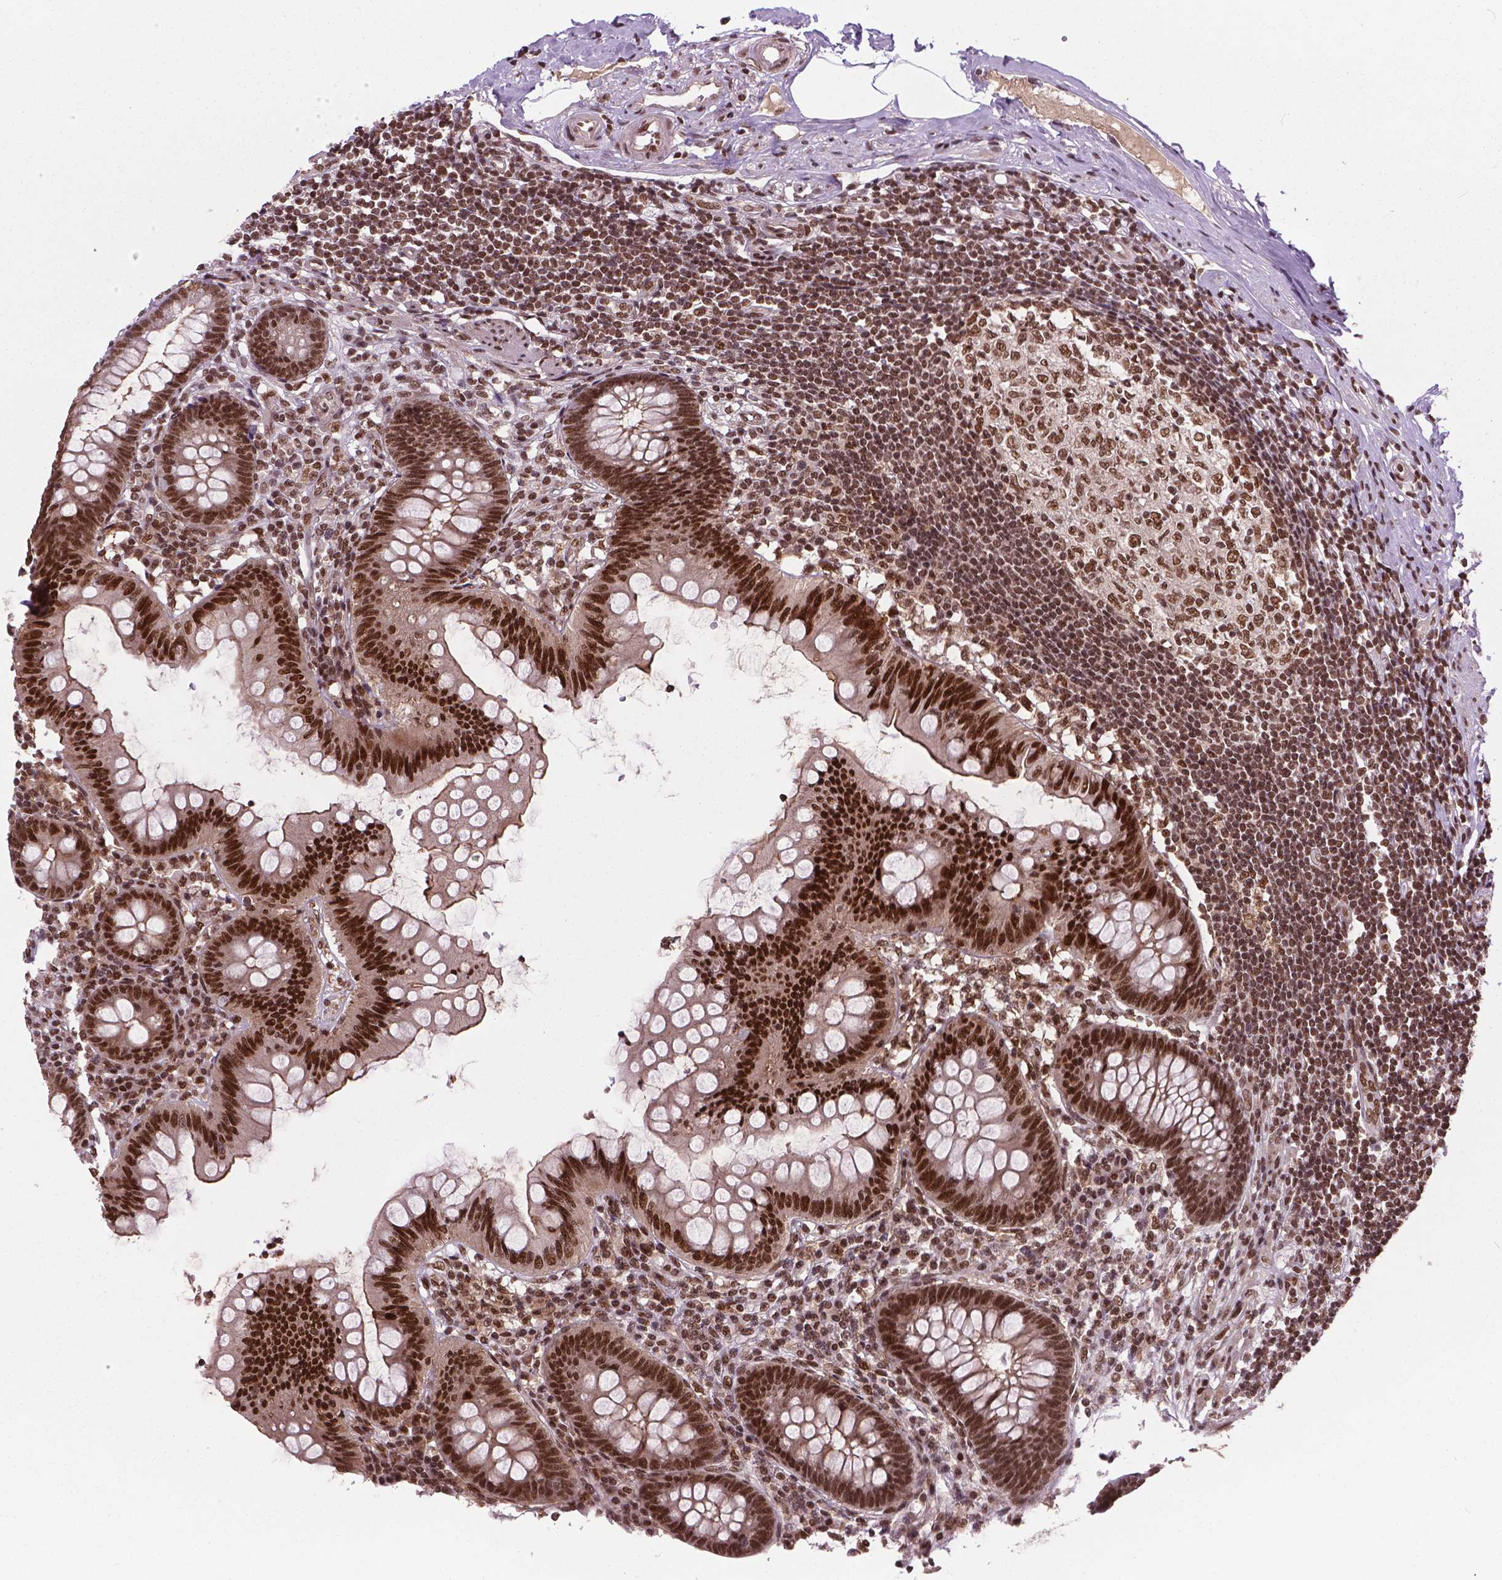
{"staining": {"intensity": "strong", "quantity": ">75%", "location": "nuclear"}, "tissue": "appendix", "cell_type": "Glandular cells", "image_type": "normal", "snomed": [{"axis": "morphology", "description": "Normal tissue, NOS"}, {"axis": "topography", "description": "Appendix"}], "caption": "Approximately >75% of glandular cells in benign appendix reveal strong nuclear protein staining as visualized by brown immunohistochemical staining.", "gene": "SIRT6", "patient": {"sex": "female", "age": 57}}